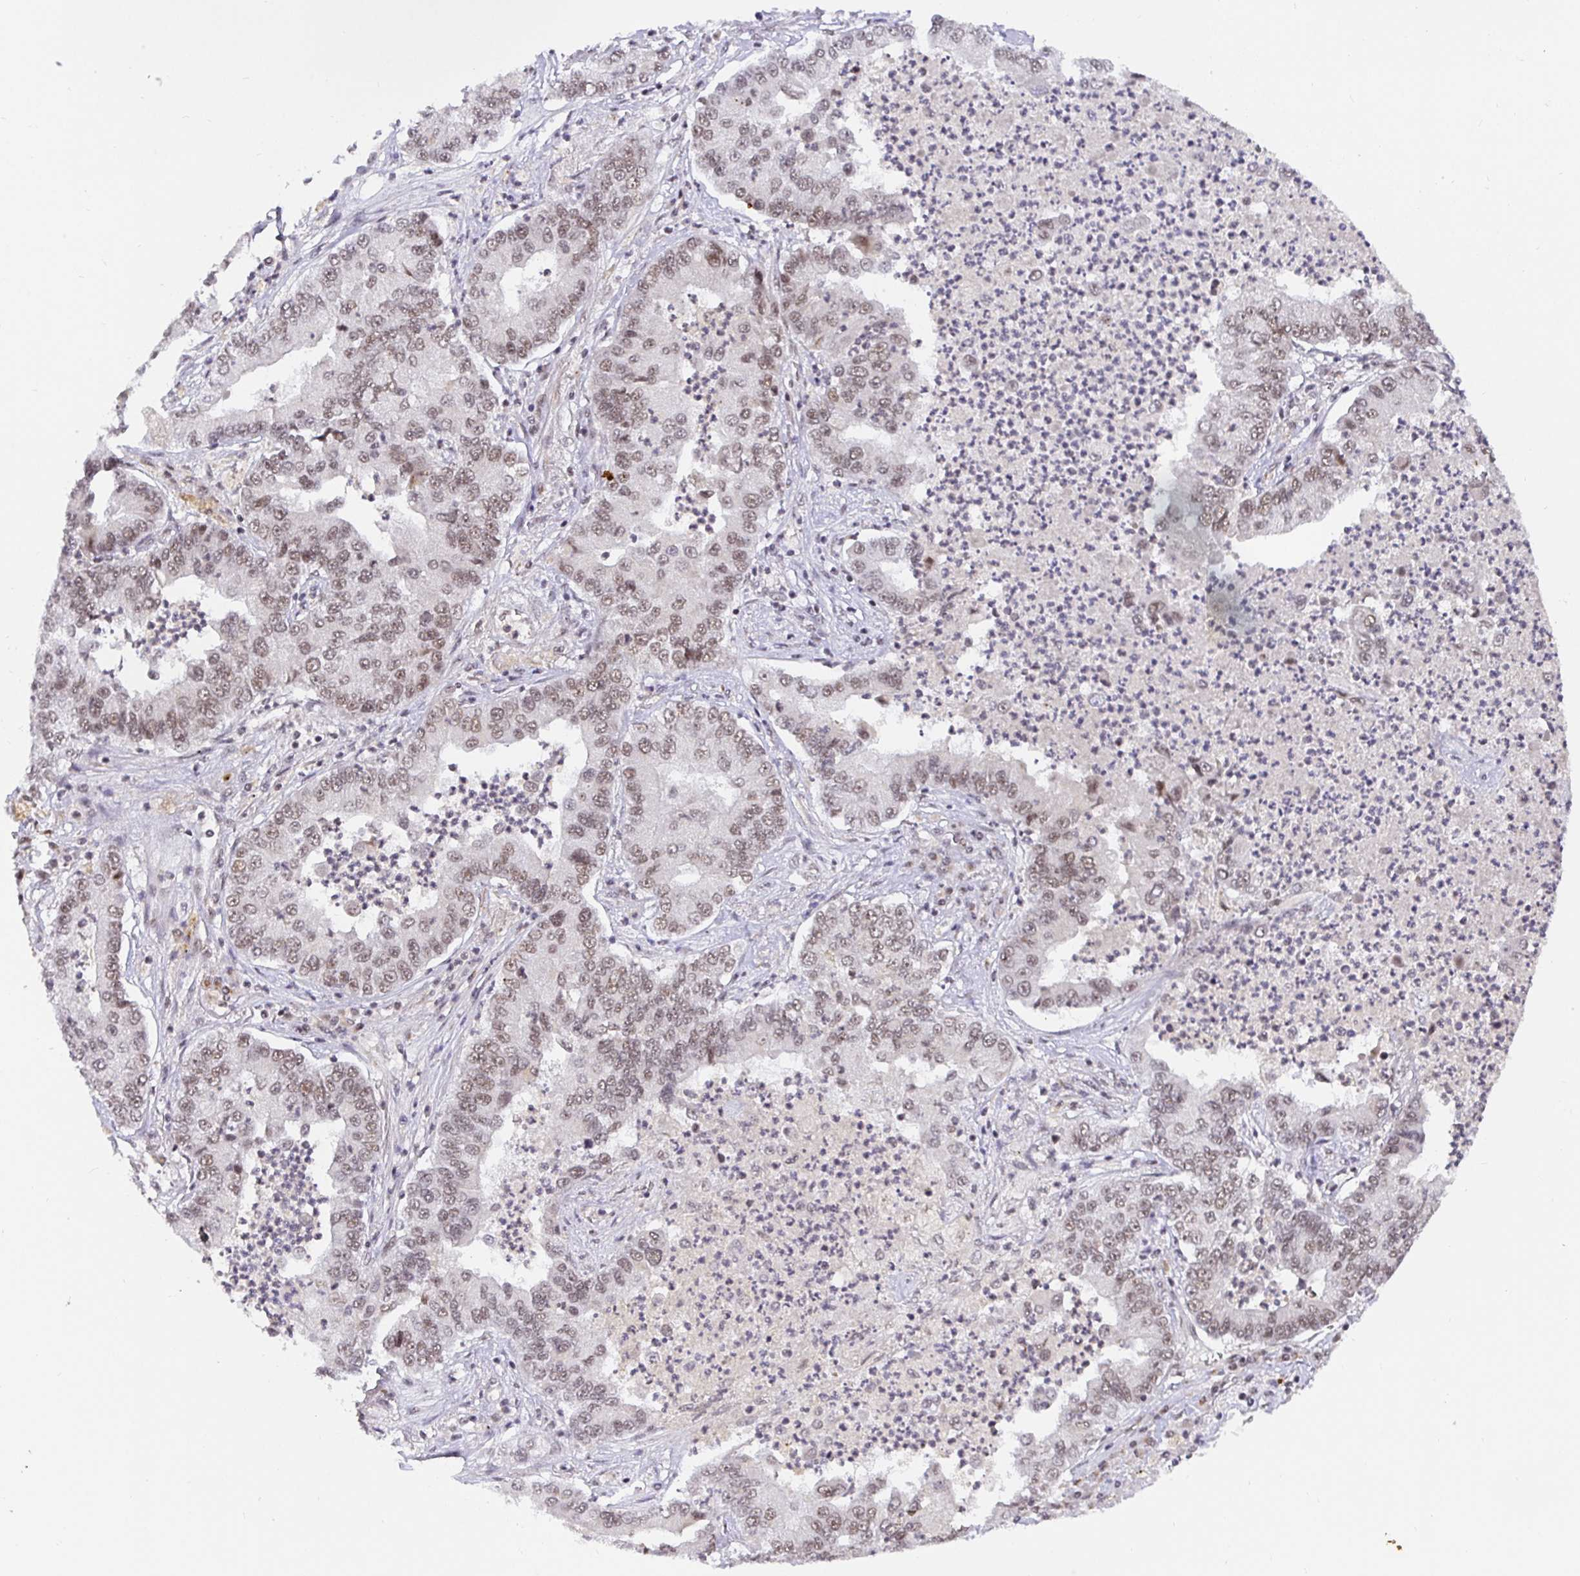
{"staining": {"intensity": "moderate", "quantity": ">75%", "location": "nuclear"}, "tissue": "lung cancer", "cell_type": "Tumor cells", "image_type": "cancer", "snomed": [{"axis": "morphology", "description": "Adenocarcinoma, NOS"}, {"axis": "topography", "description": "Lung"}], "caption": "Lung cancer stained with DAB immunohistochemistry (IHC) exhibits medium levels of moderate nuclear expression in approximately >75% of tumor cells.", "gene": "USF1", "patient": {"sex": "female", "age": 57}}